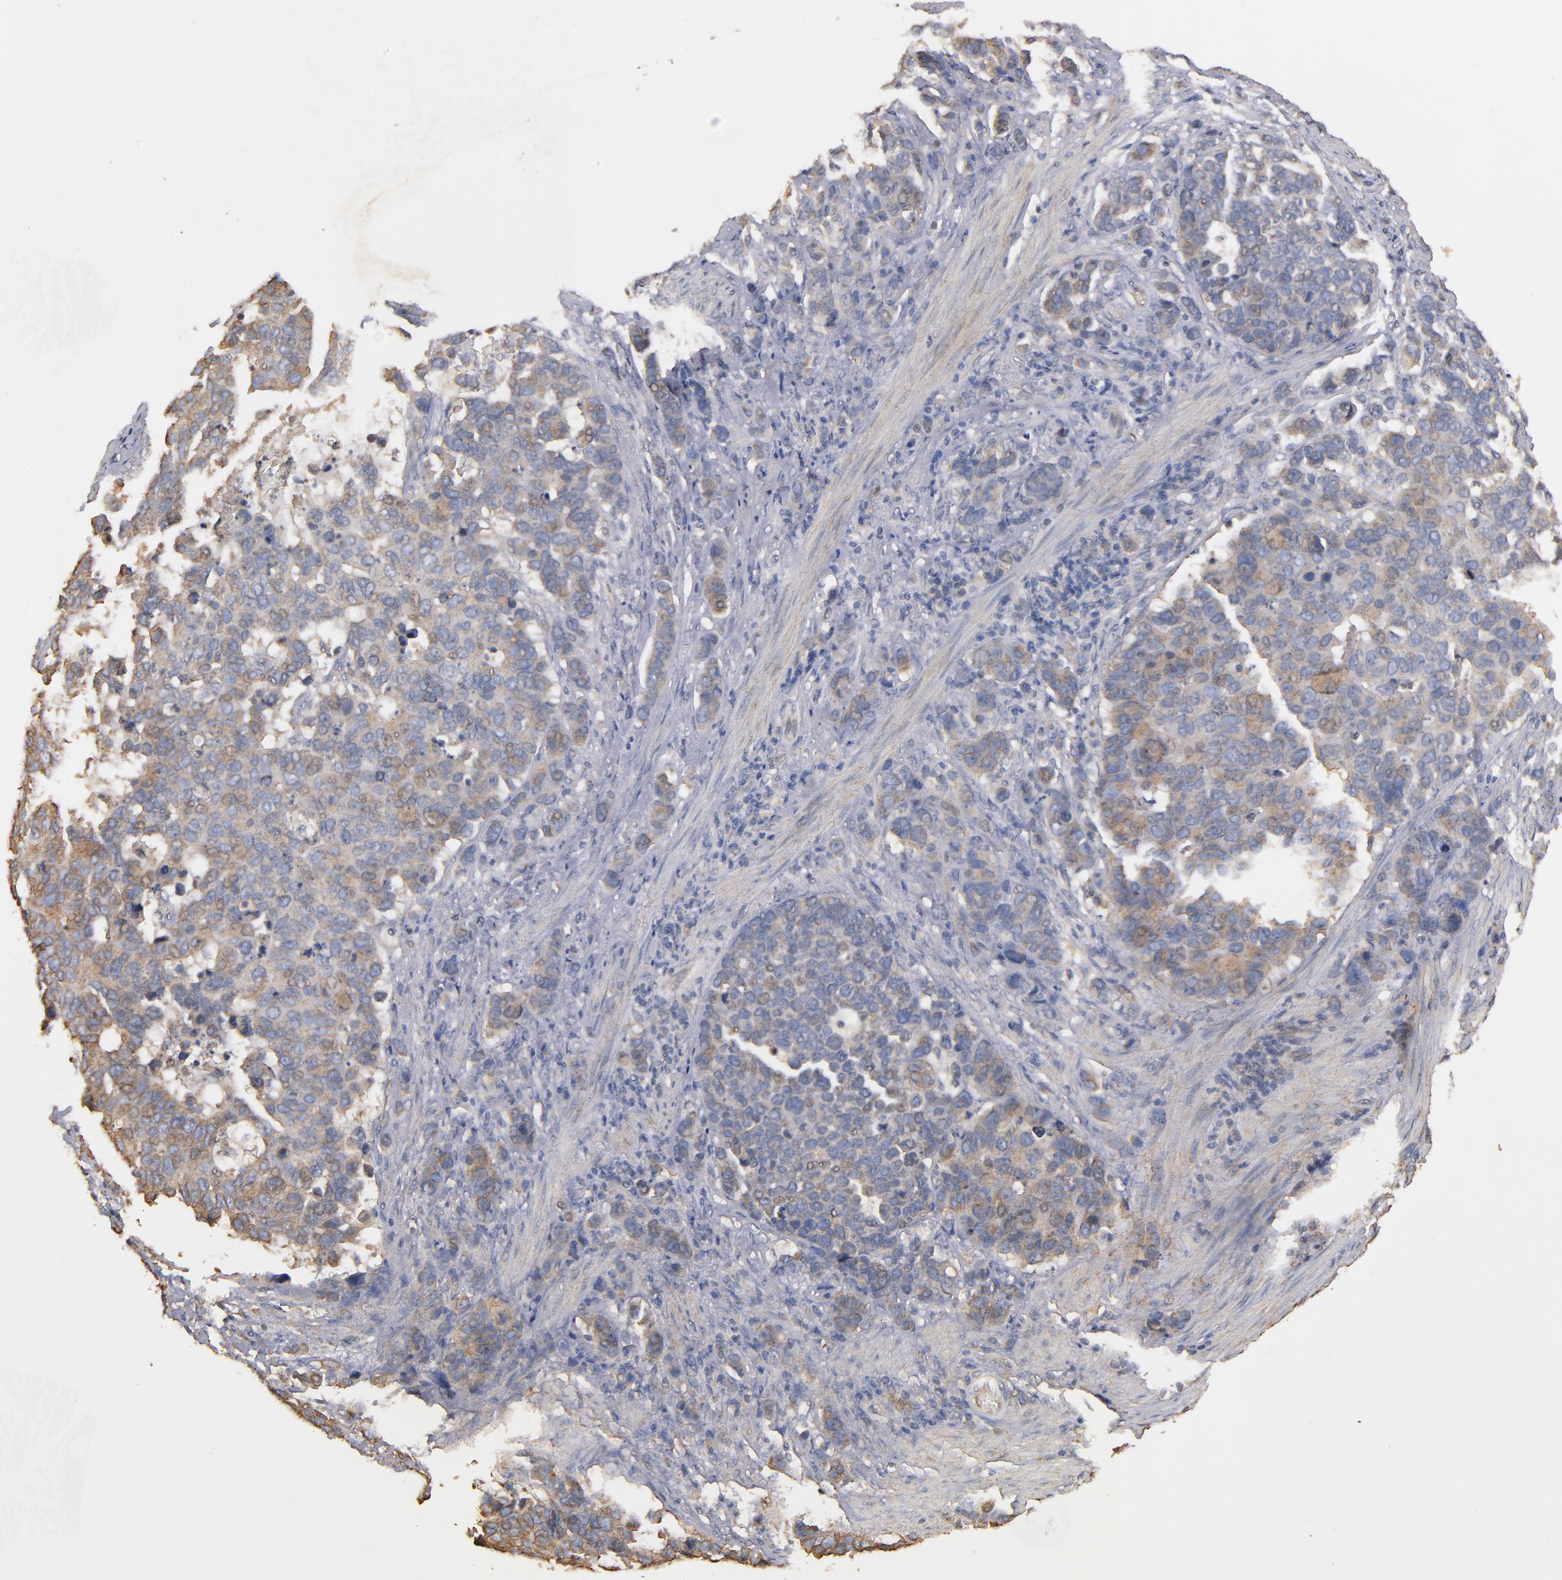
{"staining": {"intensity": "moderate", "quantity": "25%-75%", "location": "cytoplasmic/membranous"}, "tissue": "stomach cancer", "cell_type": "Tumor cells", "image_type": "cancer", "snomed": [{"axis": "morphology", "description": "Adenocarcinoma, NOS"}, {"axis": "topography", "description": "Stomach, upper"}], "caption": "About 25%-75% of tumor cells in stomach cancer (adenocarcinoma) reveal moderate cytoplasmic/membranous protein expression as visualized by brown immunohistochemical staining.", "gene": "DMD", "patient": {"sex": "male", "age": 71}}